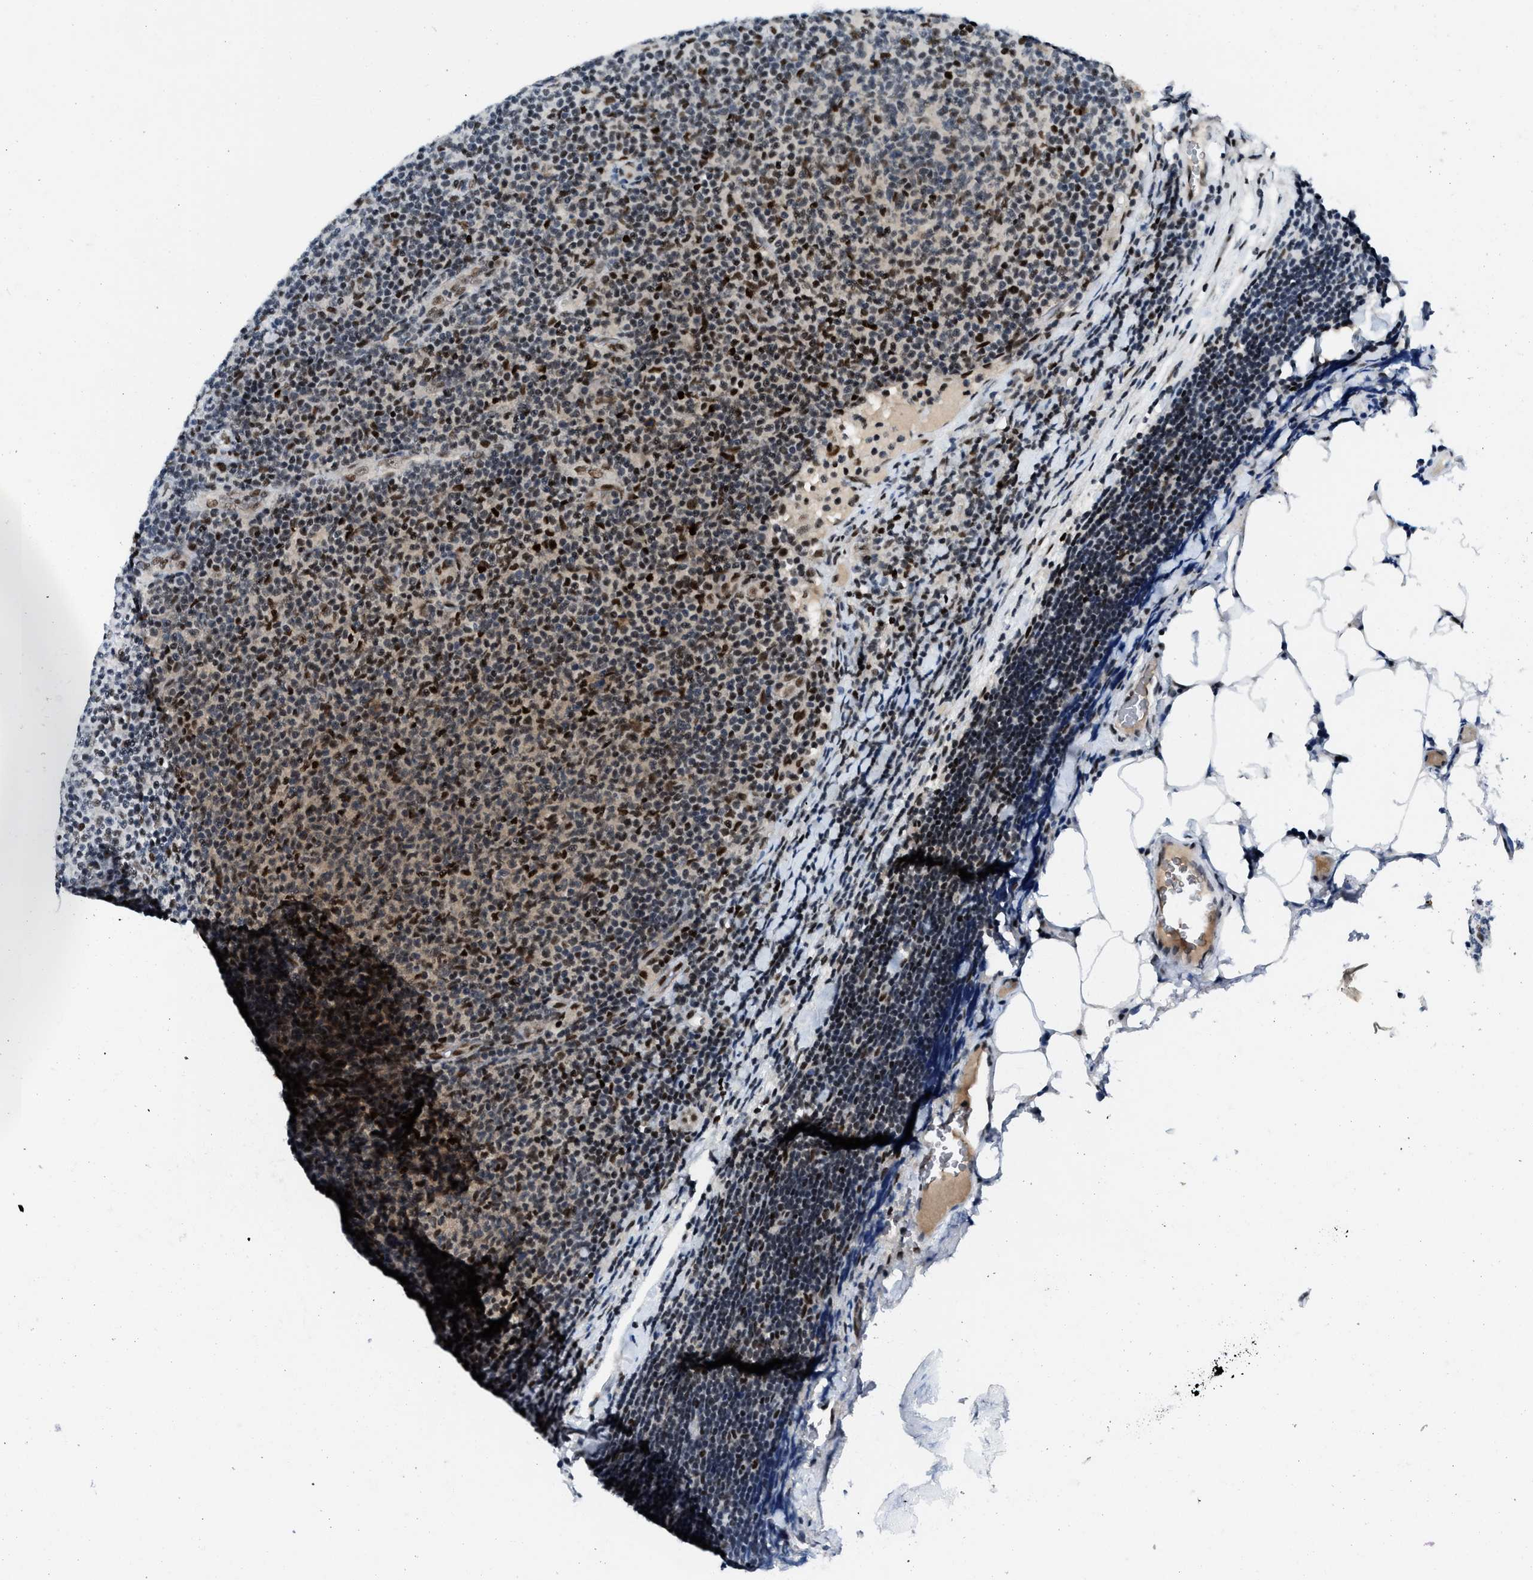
{"staining": {"intensity": "strong", "quantity": "<25%", "location": "nuclear"}, "tissue": "lymphoma", "cell_type": "Tumor cells", "image_type": "cancer", "snomed": [{"axis": "morphology", "description": "Malignant lymphoma, non-Hodgkin's type, Low grade"}, {"axis": "topography", "description": "Lymph node"}], "caption": "Lymphoma was stained to show a protein in brown. There is medium levels of strong nuclear staining in approximately <25% of tumor cells.", "gene": "NCOA1", "patient": {"sex": "male", "age": 66}}